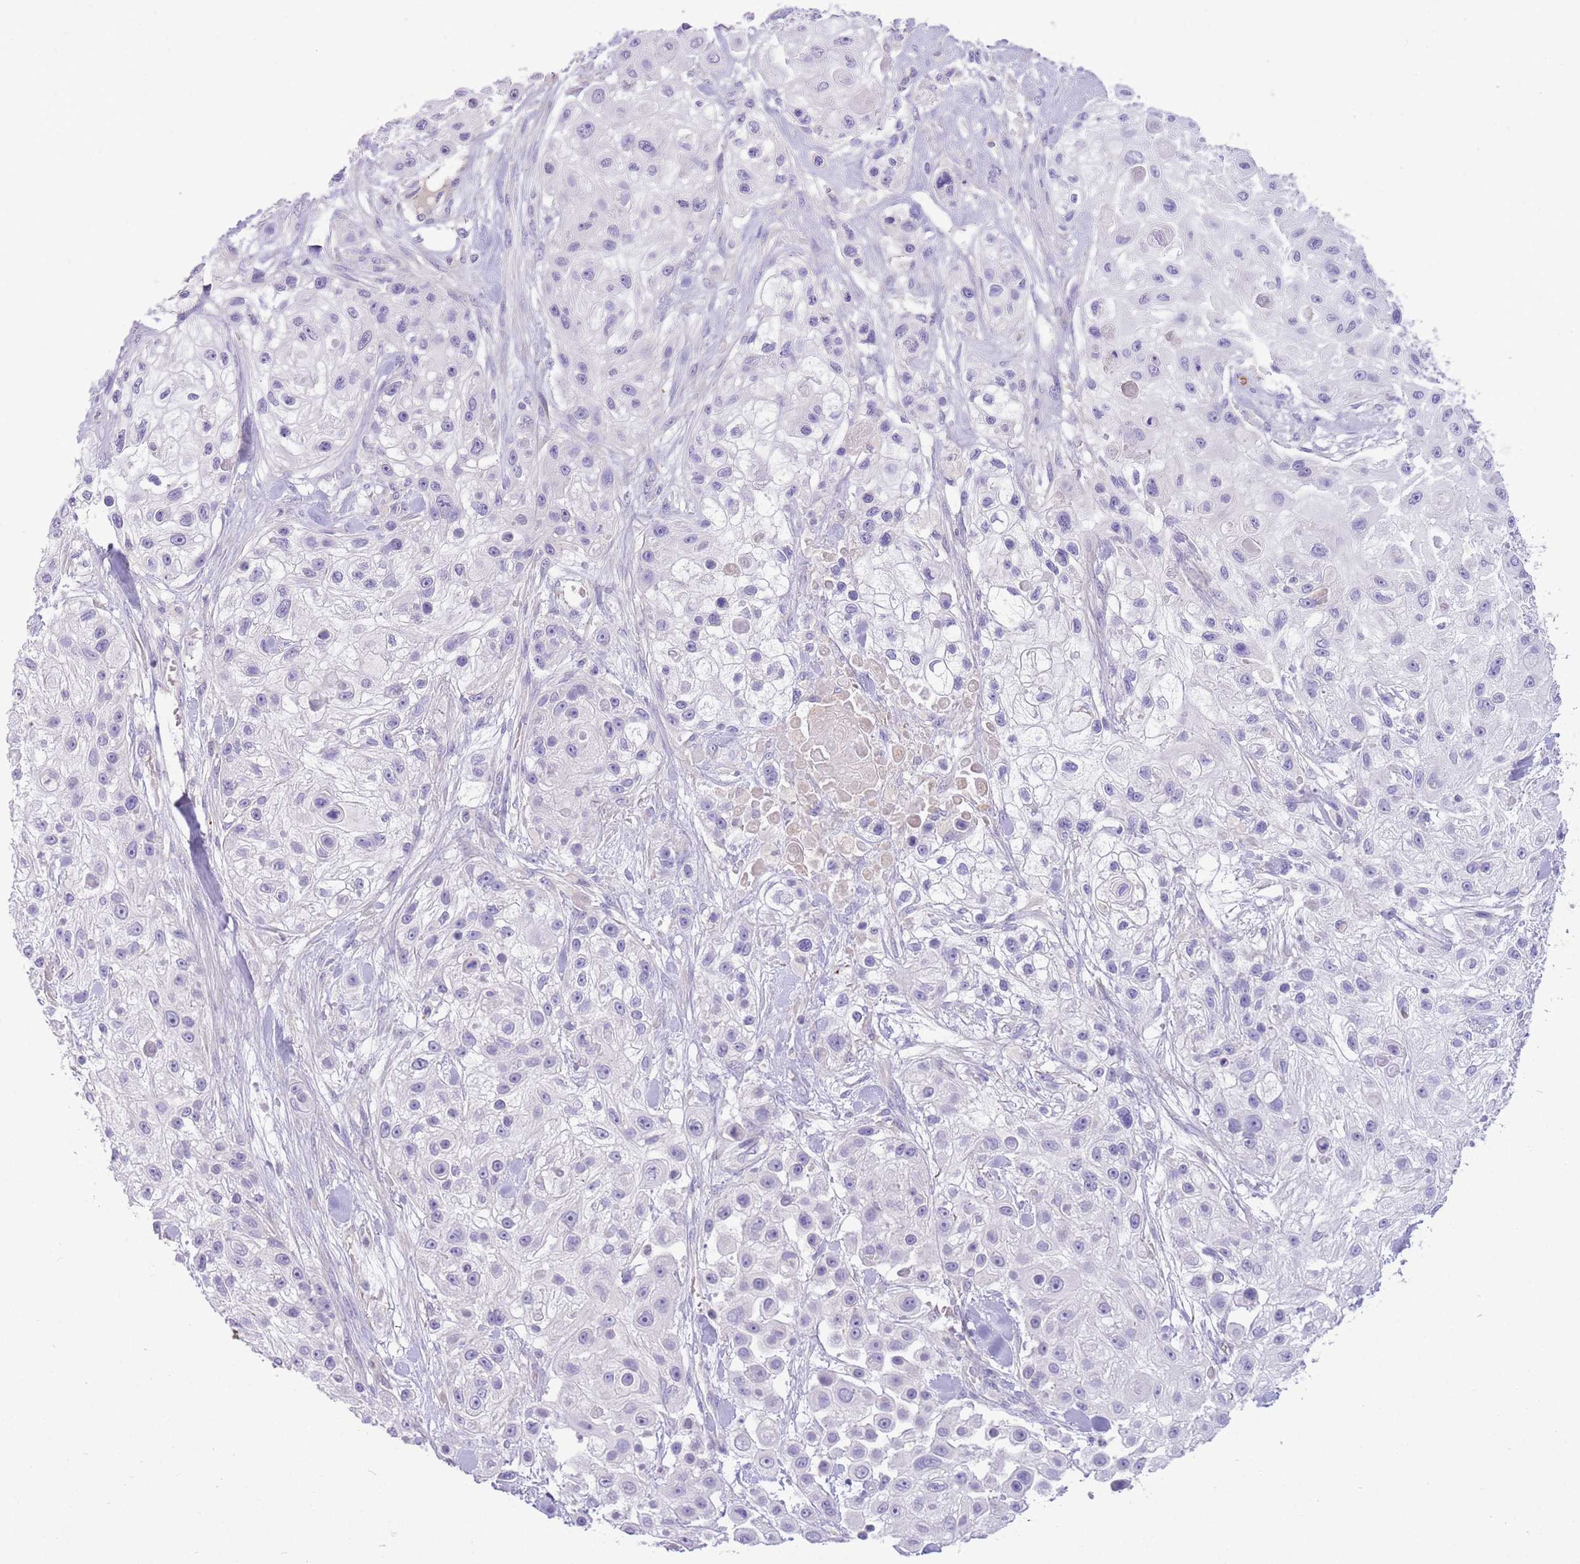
{"staining": {"intensity": "negative", "quantity": "none", "location": "none"}, "tissue": "skin cancer", "cell_type": "Tumor cells", "image_type": "cancer", "snomed": [{"axis": "morphology", "description": "Squamous cell carcinoma, NOS"}, {"axis": "topography", "description": "Skin"}], "caption": "Tumor cells show no significant staining in squamous cell carcinoma (skin).", "gene": "SFTPA1", "patient": {"sex": "male", "age": 67}}